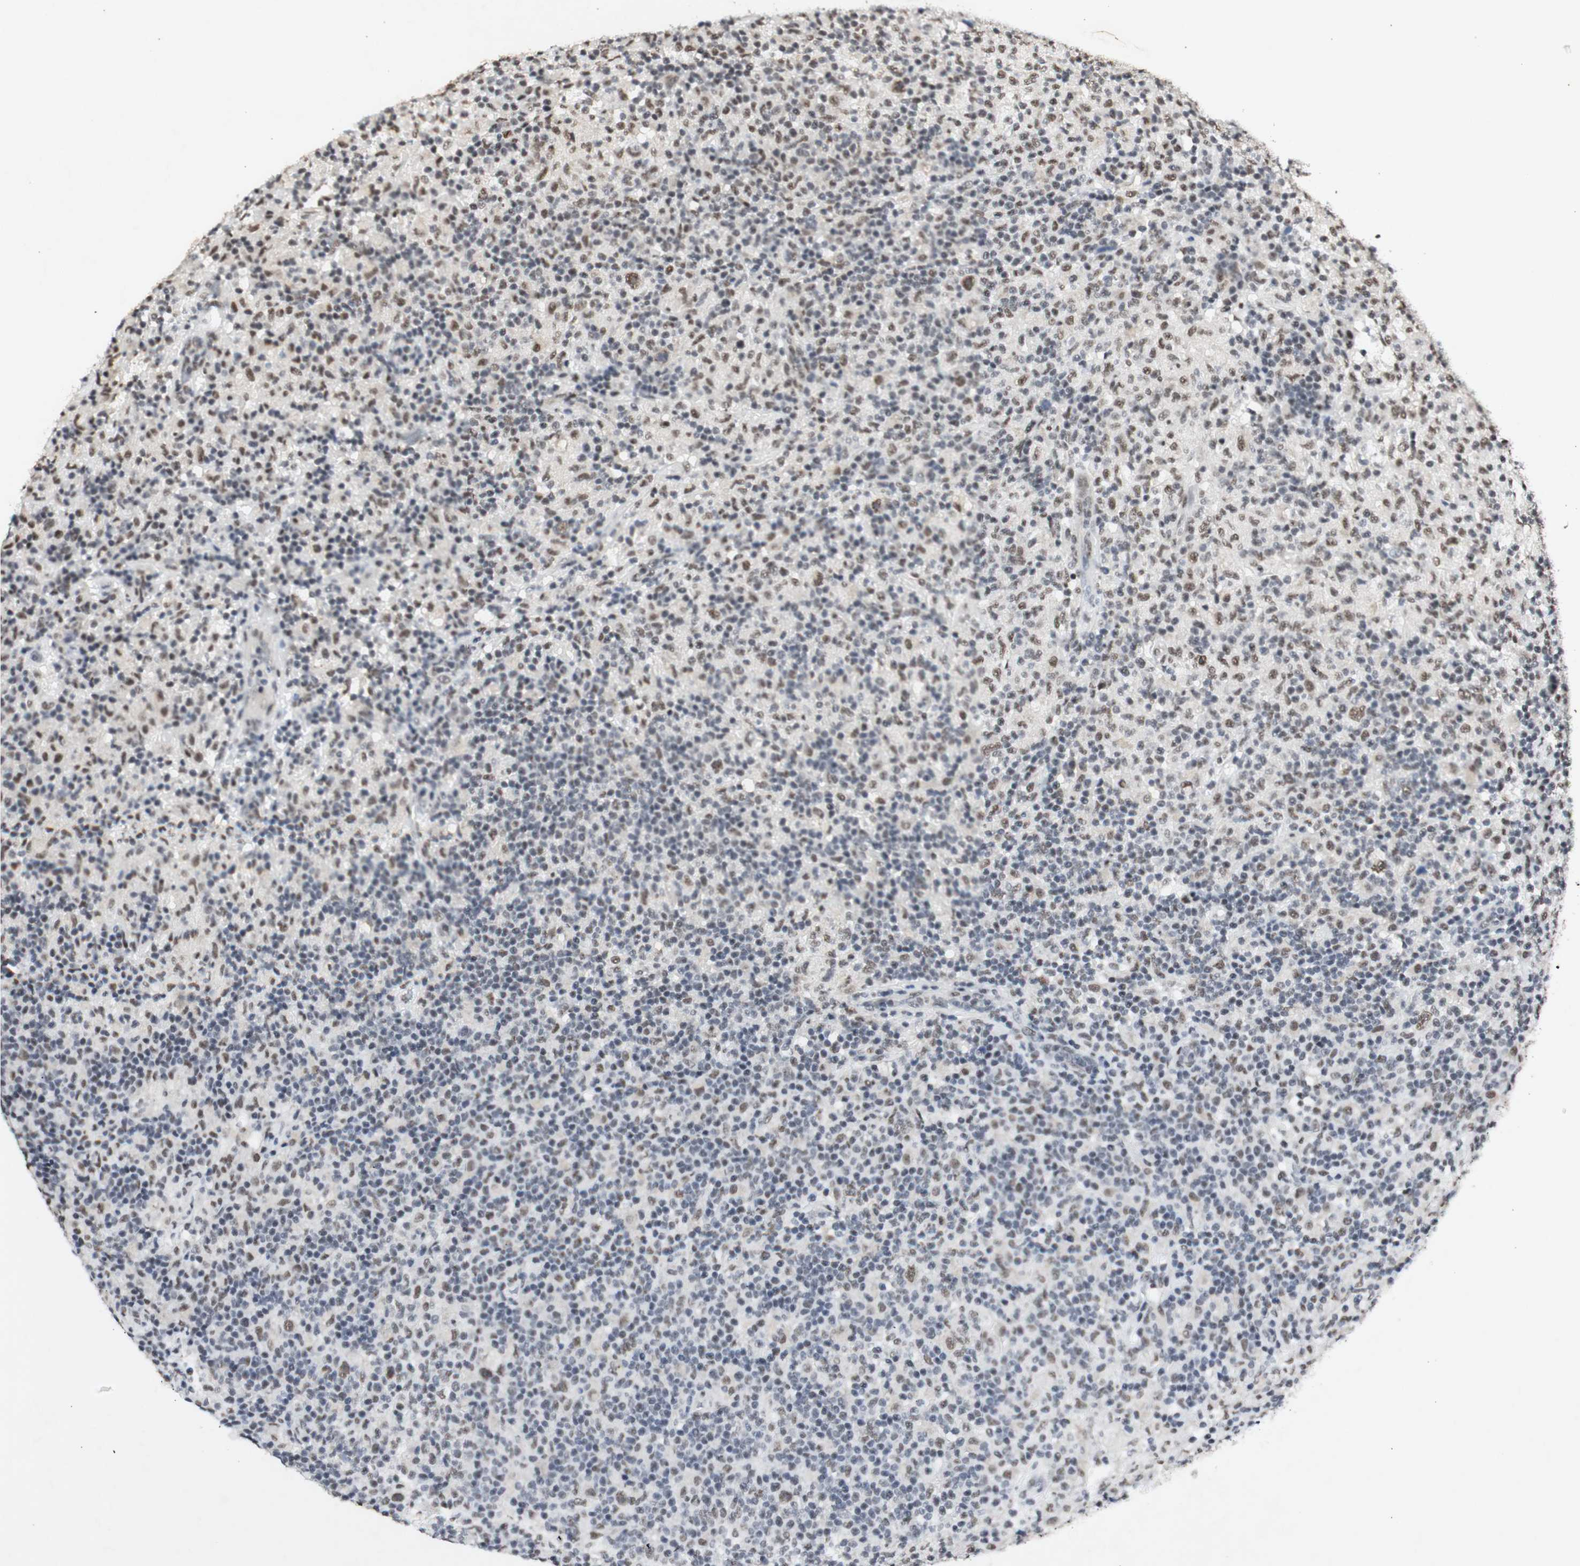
{"staining": {"intensity": "moderate", "quantity": "25%-75%", "location": "nuclear"}, "tissue": "lymphoma", "cell_type": "Tumor cells", "image_type": "cancer", "snomed": [{"axis": "morphology", "description": "Hodgkin's disease, NOS"}, {"axis": "topography", "description": "Lymph node"}], "caption": "Tumor cells demonstrate medium levels of moderate nuclear positivity in approximately 25%-75% of cells in lymphoma. The staining was performed using DAB (3,3'-diaminobenzidine) to visualize the protein expression in brown, while the nuclei were stained in blue with hematoxylin (Magnification: 20x).", "gene": "SNRPB", "patient": {"sex": "male", "age": 70}}